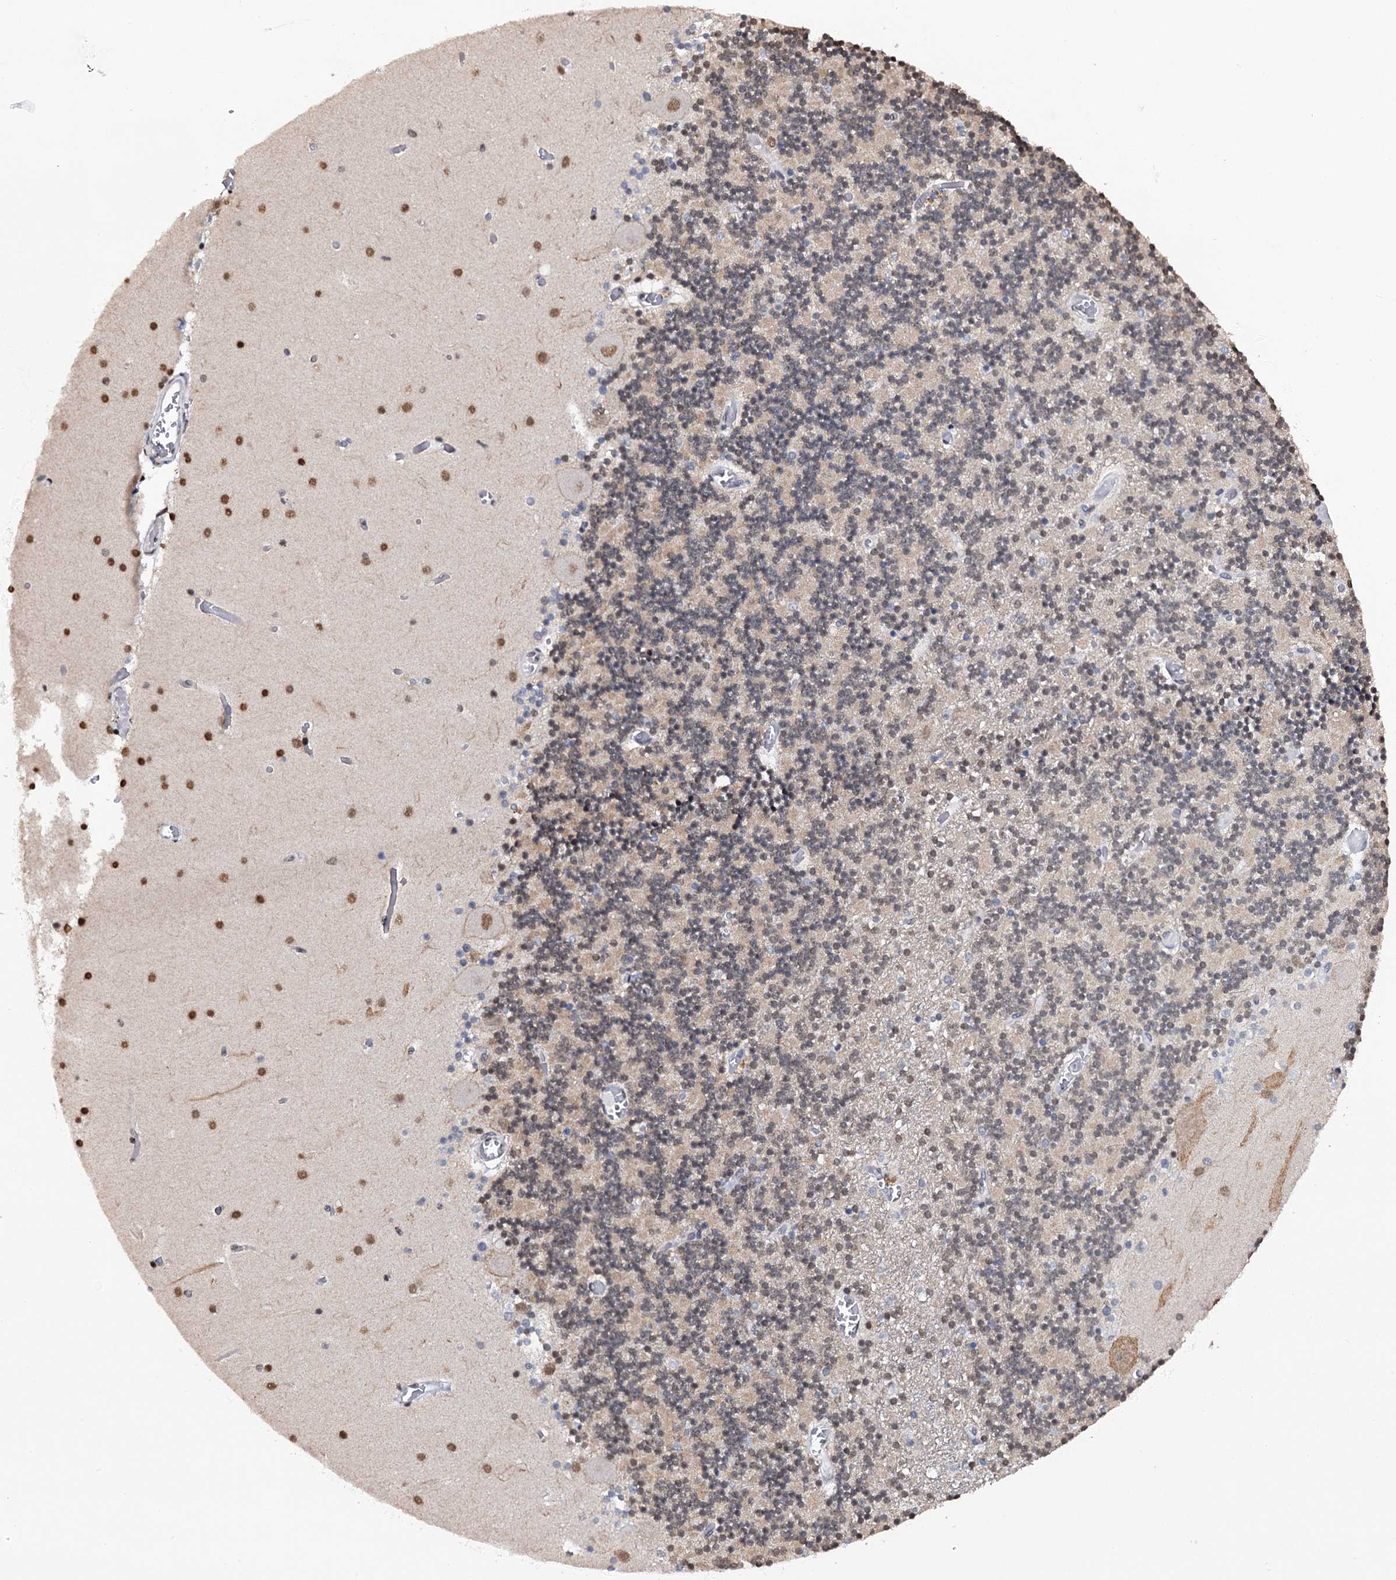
{"staining": {"intensity": "moderate", "quantity": "<25%", "location": "cytoplasmic/membranous"}, "tissue": "cerebellum", "cell_type": "Cells in granular layer", "image_type": "normal", "snomed": [{"axis": "morphology", "description": "Normal tissue, NOS"}, {"axis": "topography", "description": "Cerebellum"}], "caption": "Immunohistochemistry staining of normal cerebellum, which reveals low levels of moderate cytoplasmic/membranous staining in approximately <25% of cells in granular layer indicating moderate cytoplasmic/membranous protein positivity. The staining was performed using DAB (3,3'-diaminobenzidine) (brown) for protein detection and nuclei were counterstained in hematoxylin (blue).", "gene": "SH2D4B", "patient": {"sex": "female", "age": 28}}